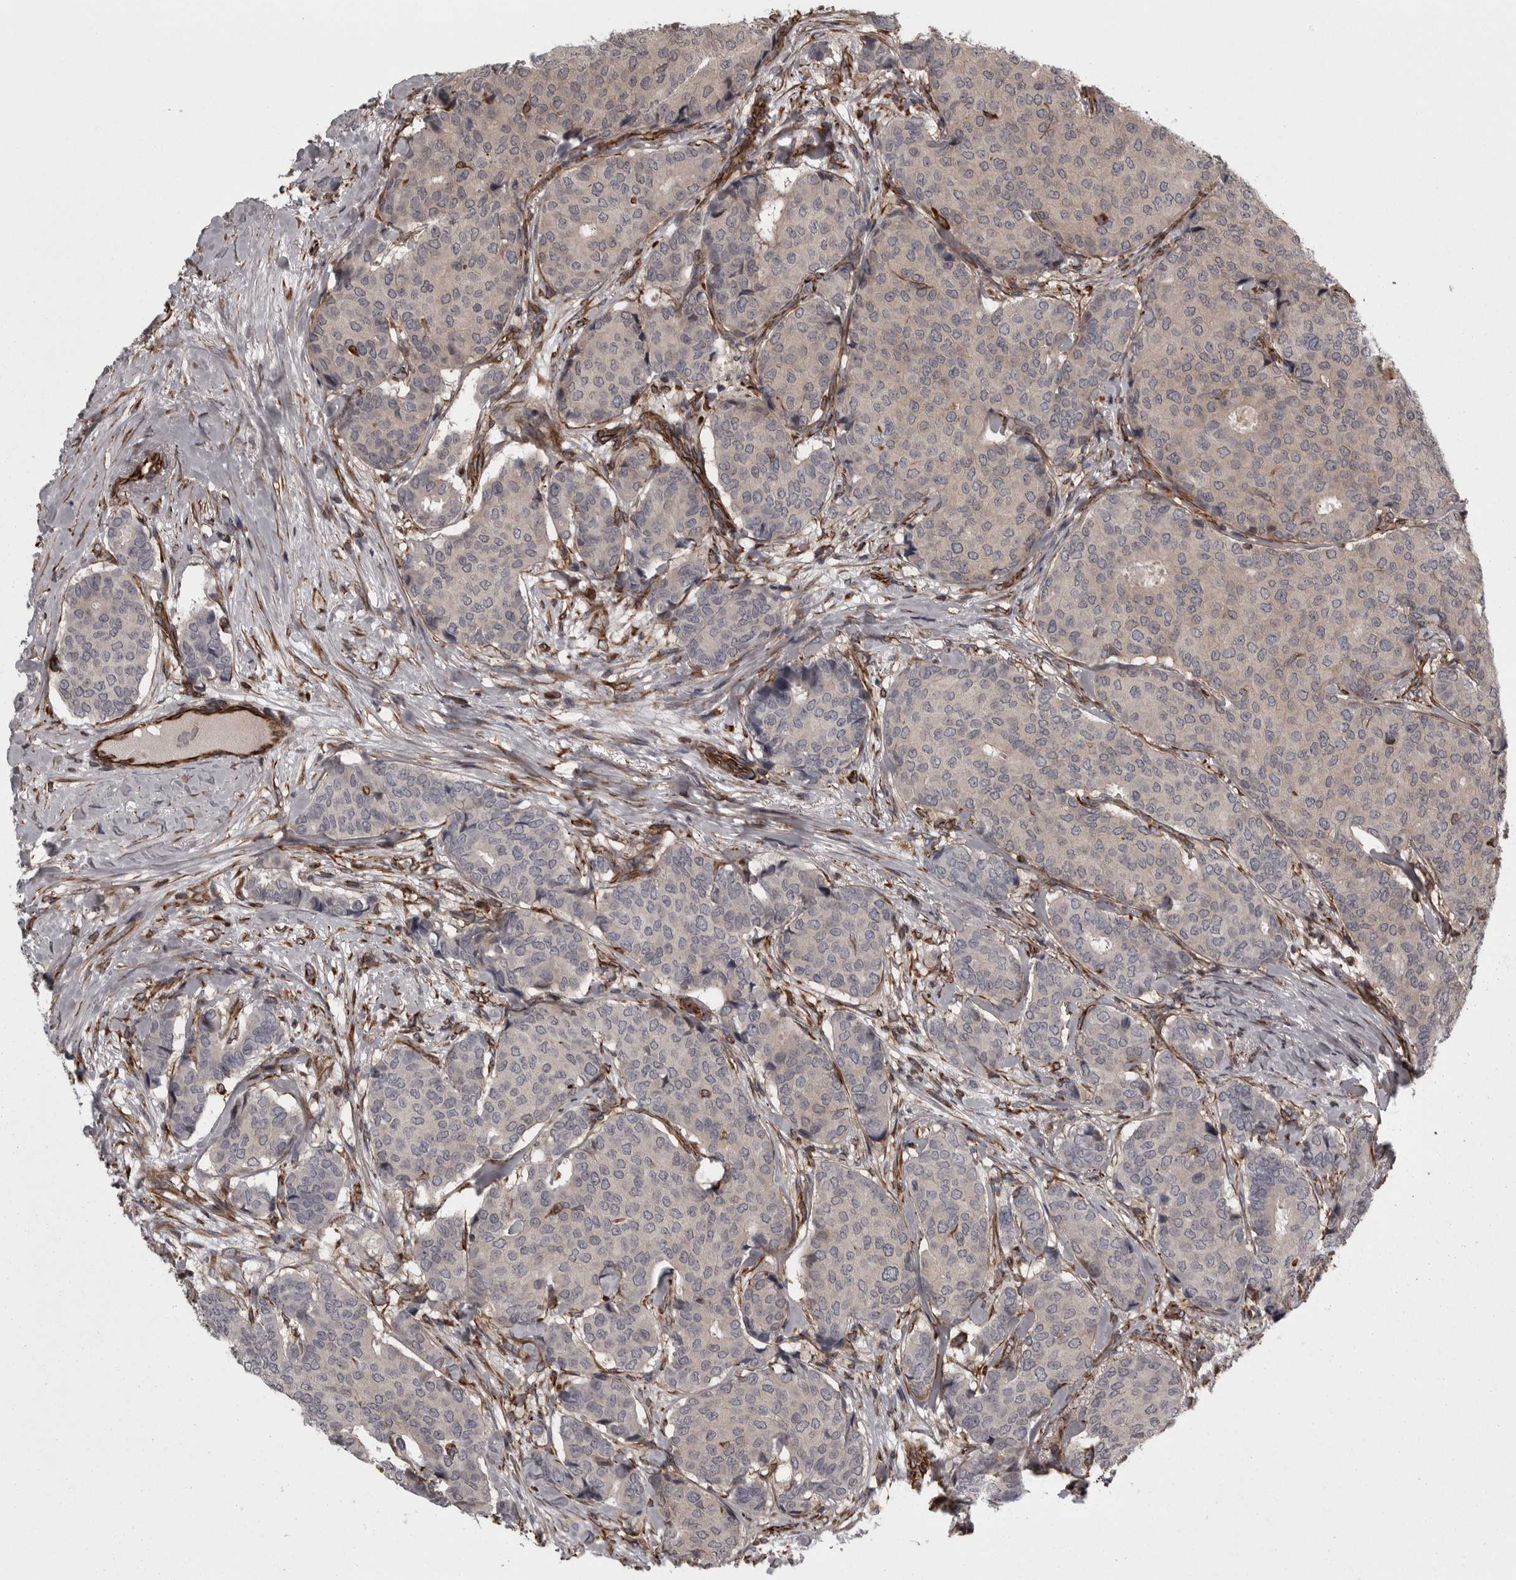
{"staining": {"intensity": "negative", "quantity": "none", "location": "none"}, "tissue": "breast cancer", "cell_type": "Tumor cells", "image_type": "cancer", "snomed": [{"axis": "morphology", "description": "Duct carcinoma"}, {"axis": "topography", "description": "Breast"}], "caption": "The micrograph reveals no significant staining in tumor cells of invasive ductal carcinoma (breast).", "gene": "FAAP100", "patient": {"sex": "female", "age": 75}}